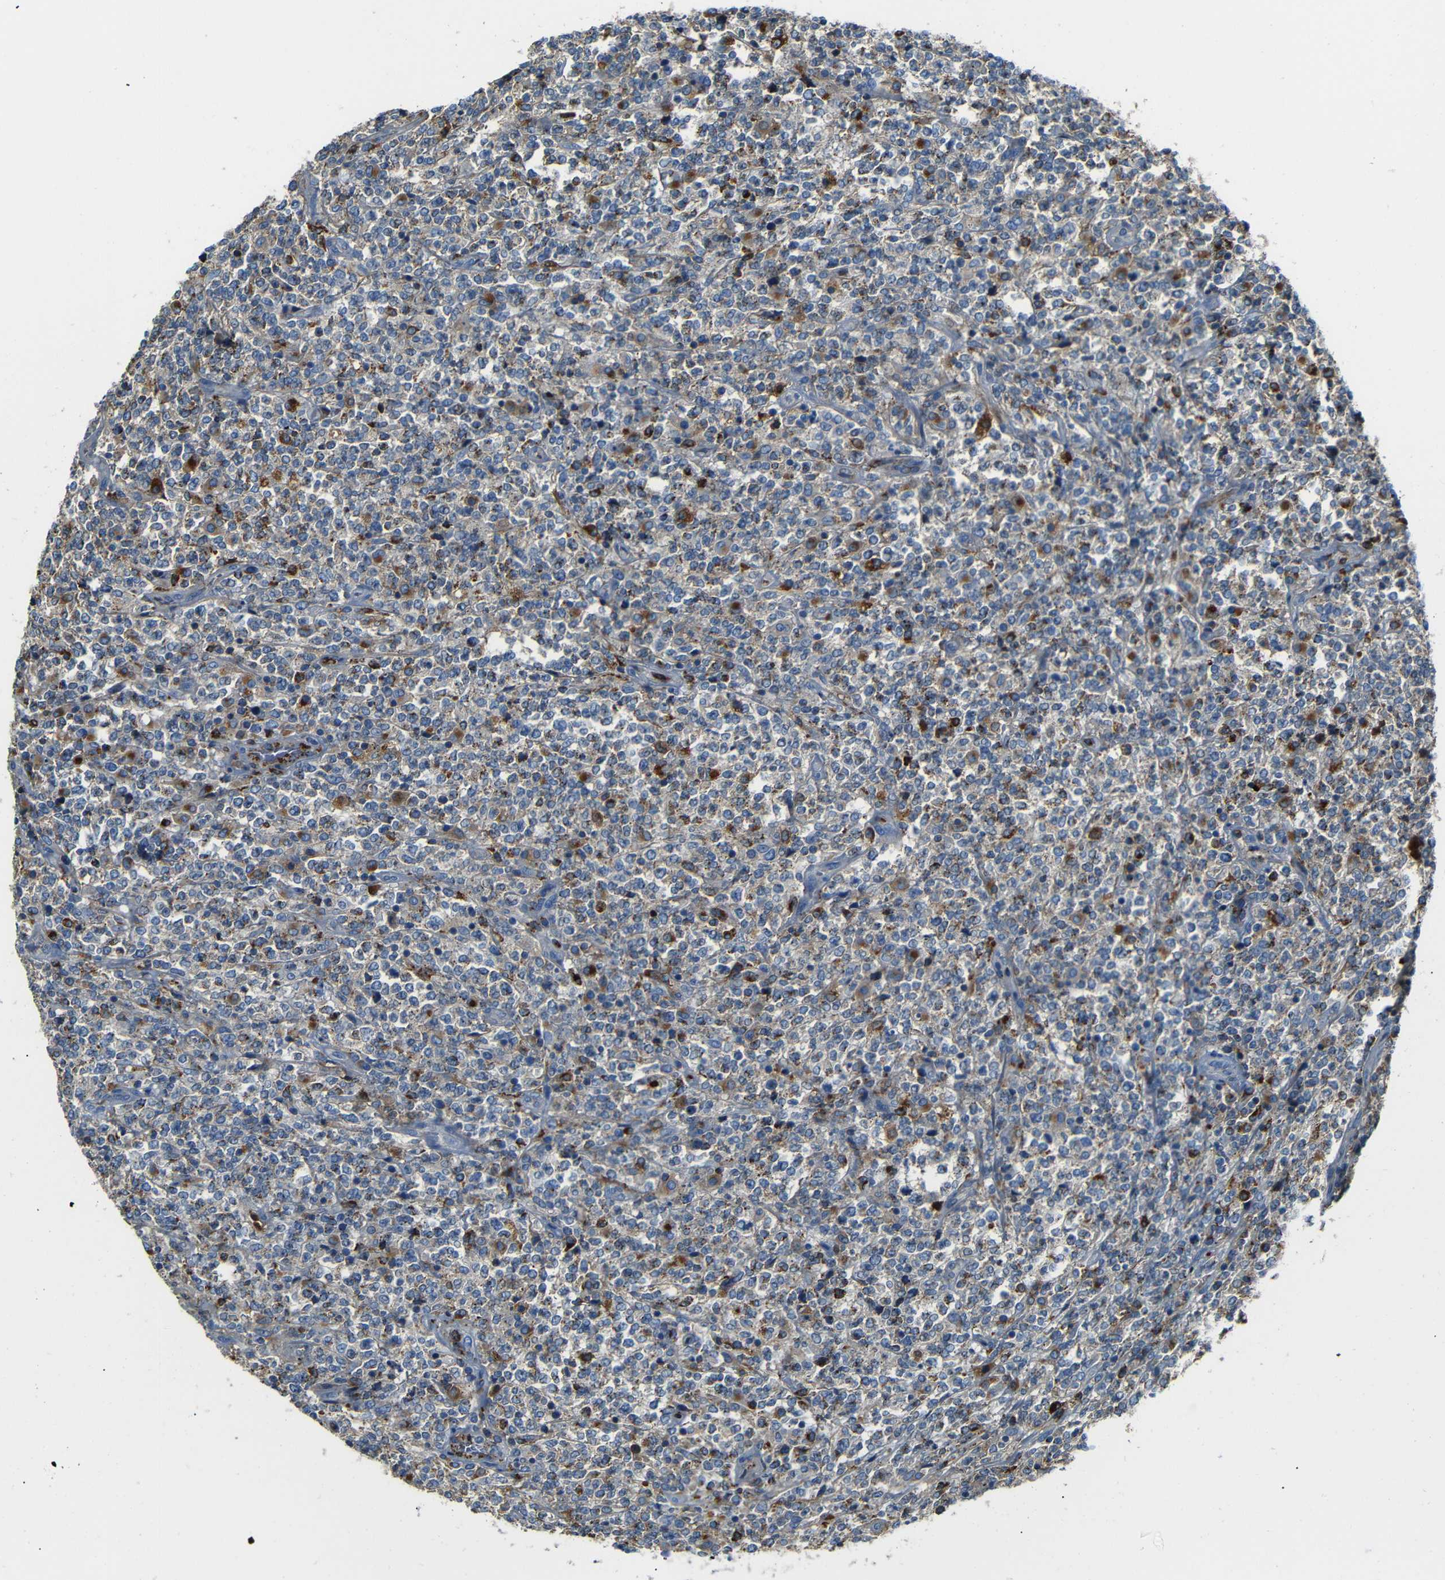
{"staining": {"intensity": "strong", "quantity": "<25%", "location": "cytoplasmic/membranous"}, "tissue": "lymphoma", "cell_type": "Tumor cells", "image_type": "cancer", "snomed": [{"axis": "morphology", "description": "Malignant lymphoma, non-Hodgkin's type, High grade"}, {"axis": "topography", "description": "Soft tissue"}], "caption": "High-grade malignant lymphoma, non-Hodgkin's type stained with IHC demonstrates strong cytoplasmic/membranous positivity in approximately <25% of tumor cells. The protein is stained brown, and the nuclei are stained in blue (DAB (3,3'-diaminobenzidine) IHC with brightfield microscopy, high magnification).", "gene": "SERPINA1", "patient": {"sex": "male", "age": 18}}